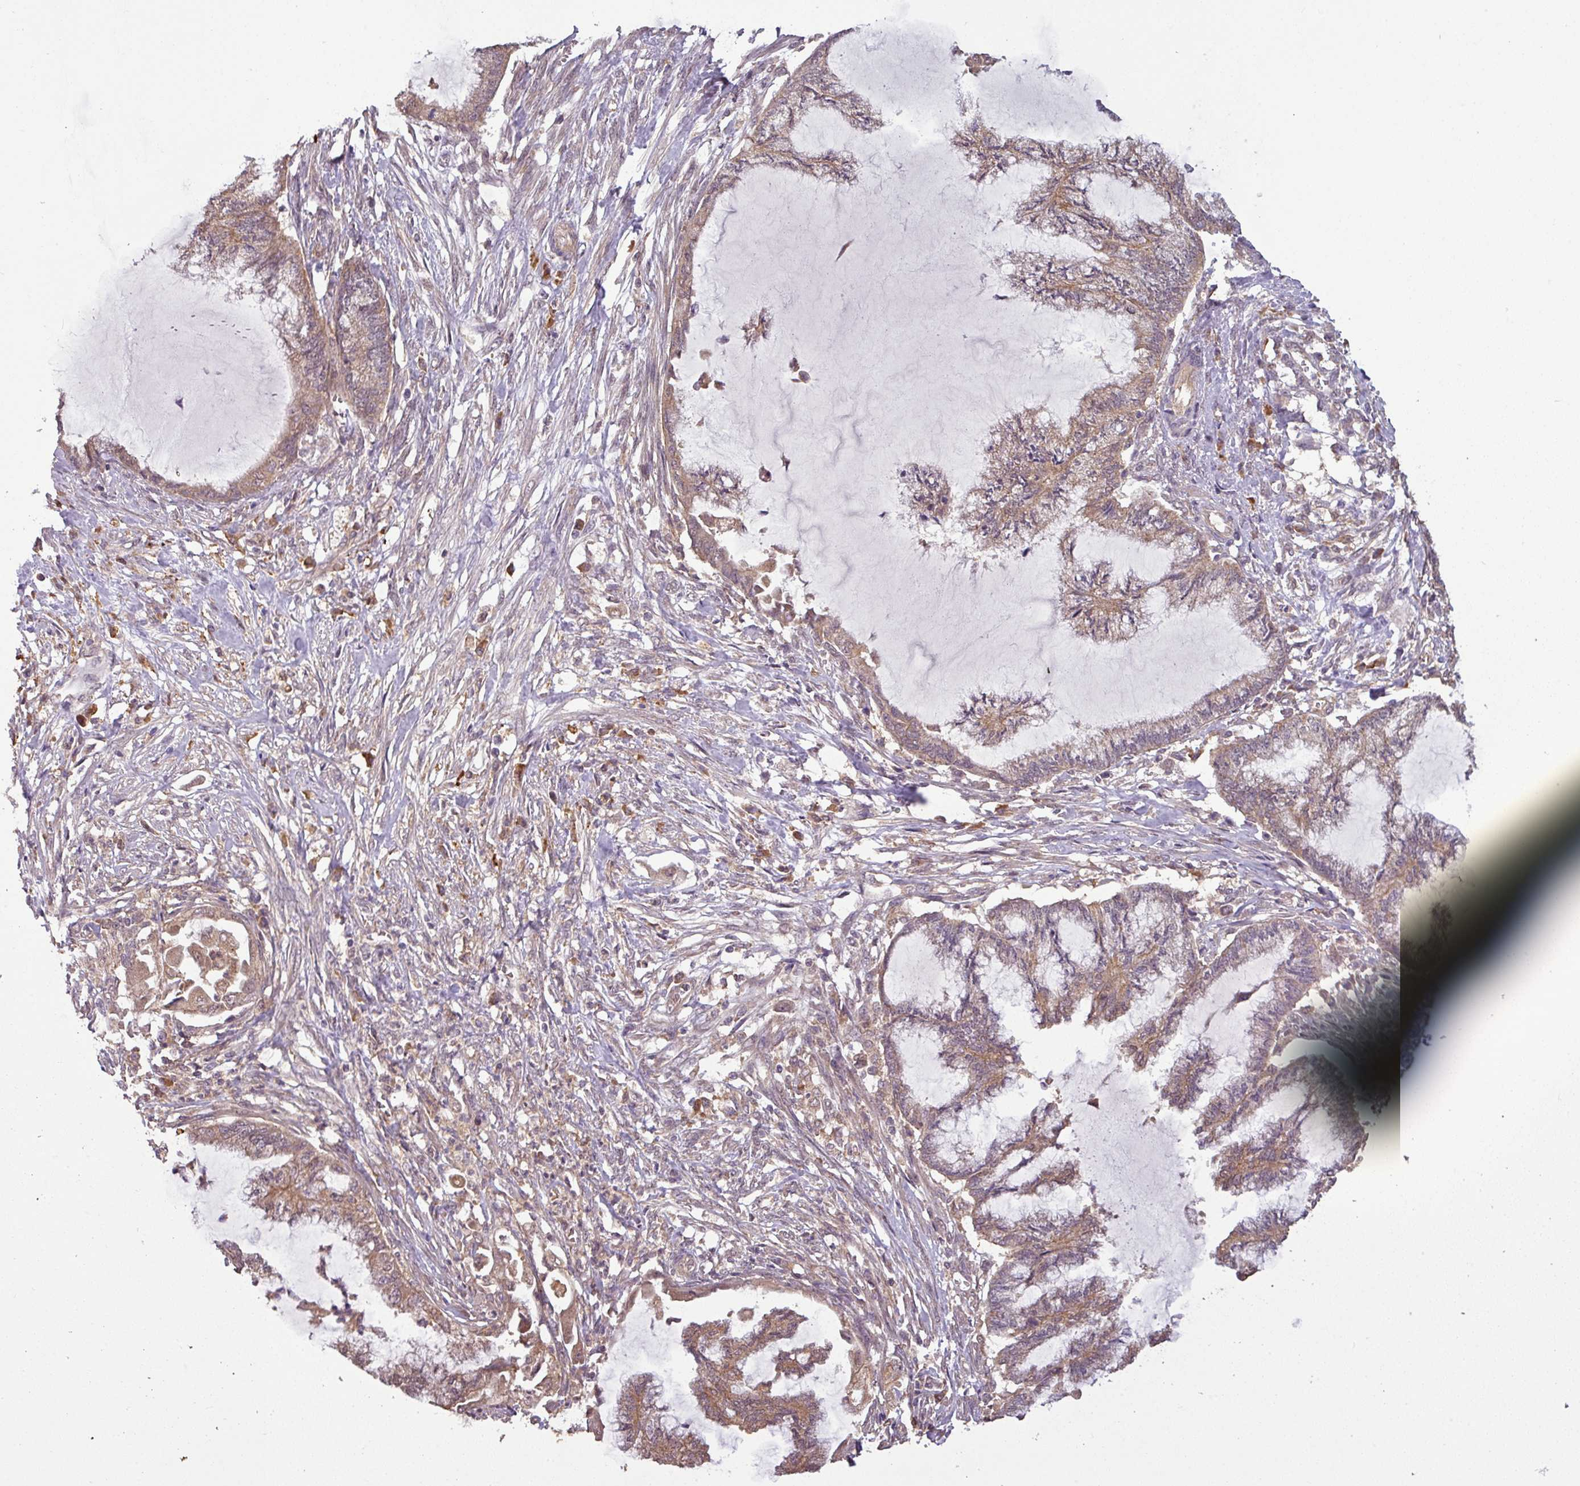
{"staining": {"intensity": "weak", "quantity": ">75%", "location": "cytoplasmic/membranous"}, "tissue": "endometrial cancer", "cell_type": "Tumor cells", "image_type": "cancer", "snomed": [{"axis": "morphology", "description": "Adenocarcinoma, NOS"}, {"axis": "topography", "description": "Endometrium"}], "caption": "Weak cytoplasmic/membranous protein staining is identified in about >75% of tumor cells in endometrial cancer (adenocarcinoma).", "gene": "NT5C3A", "patient": {"sex": "female", "age": 86}}